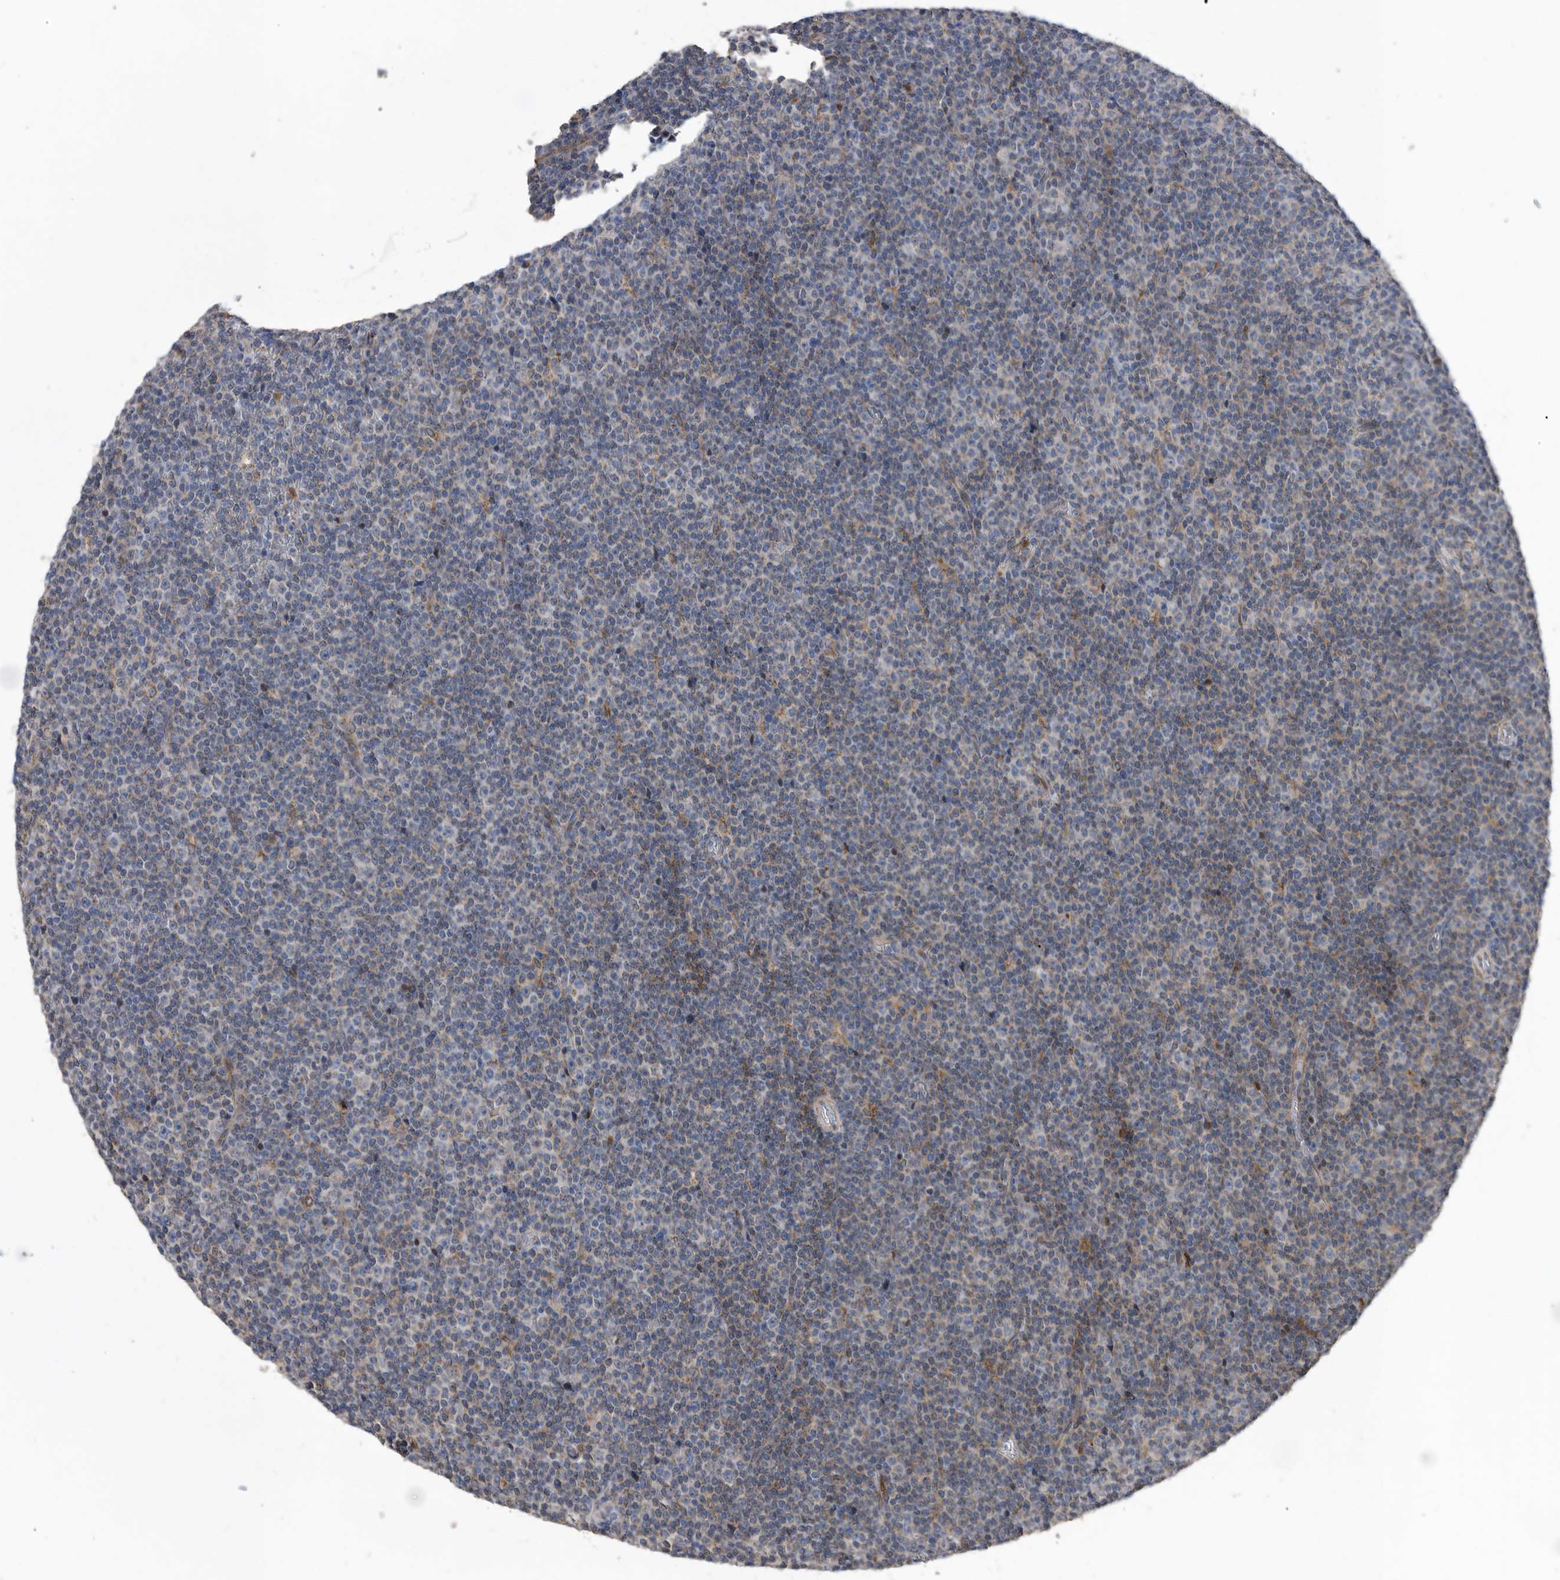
{"staining": {"intensity": "negative", "quantity": "none", "location": "none"}, "tissue": "lymphoma", "cell_type": "Tumor cells", "image_type": "cancer", "snomed": [{"axis": "morphology", "description": "Malignant lymphoma, non-Hodgkin's type, Low grade"}, {"axis": "topography", "description": "Lymph node"}], "caption": "Photomicrograph shows no protein expression in tumor cells of lymphoma tissue.", "gene": "CRISPLD2", "patient": {"sex": "female", "age": 67}}